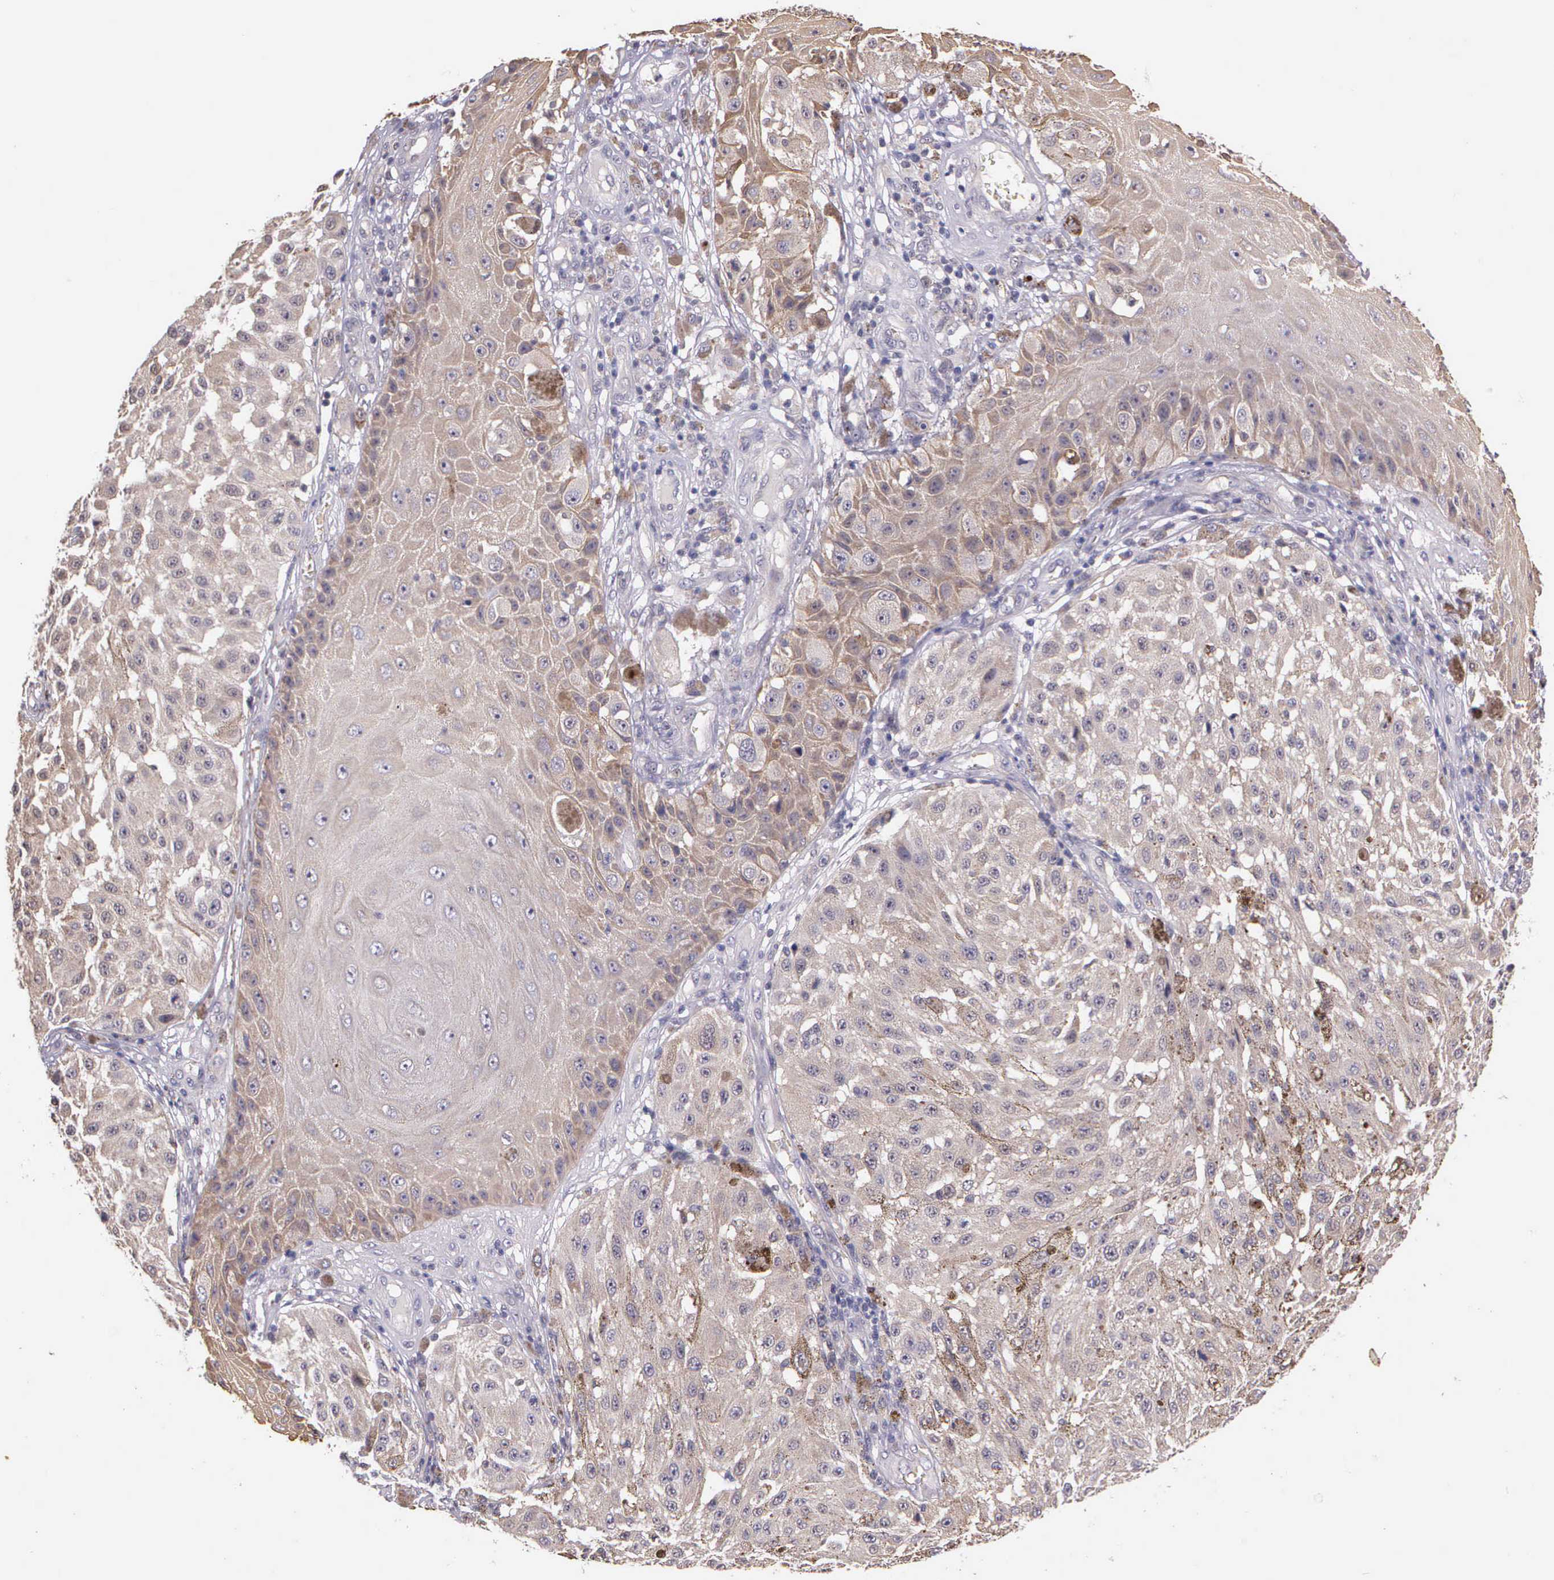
{"staining": {"intensity": "negative", "quantity": "none", "location": "none"}, "tissue": "melanoma", "cell_type": "Tumor cells", "image_type": "cancer", "snomed": [{"axis": "morphology", "description": "Malignant melanoma, NOS"}, {"axis": "topography", "description": "Skin"}], "caption": "Immunohistochemistry histopathology image of neoplastic tissue: malignant melanoma stained with DAB (3,3'-diaminobenzidine) displays no significant protein expression in tumor cells.", "gene": "IGBP1", "patient": {"sex": "female", "age": 64}}